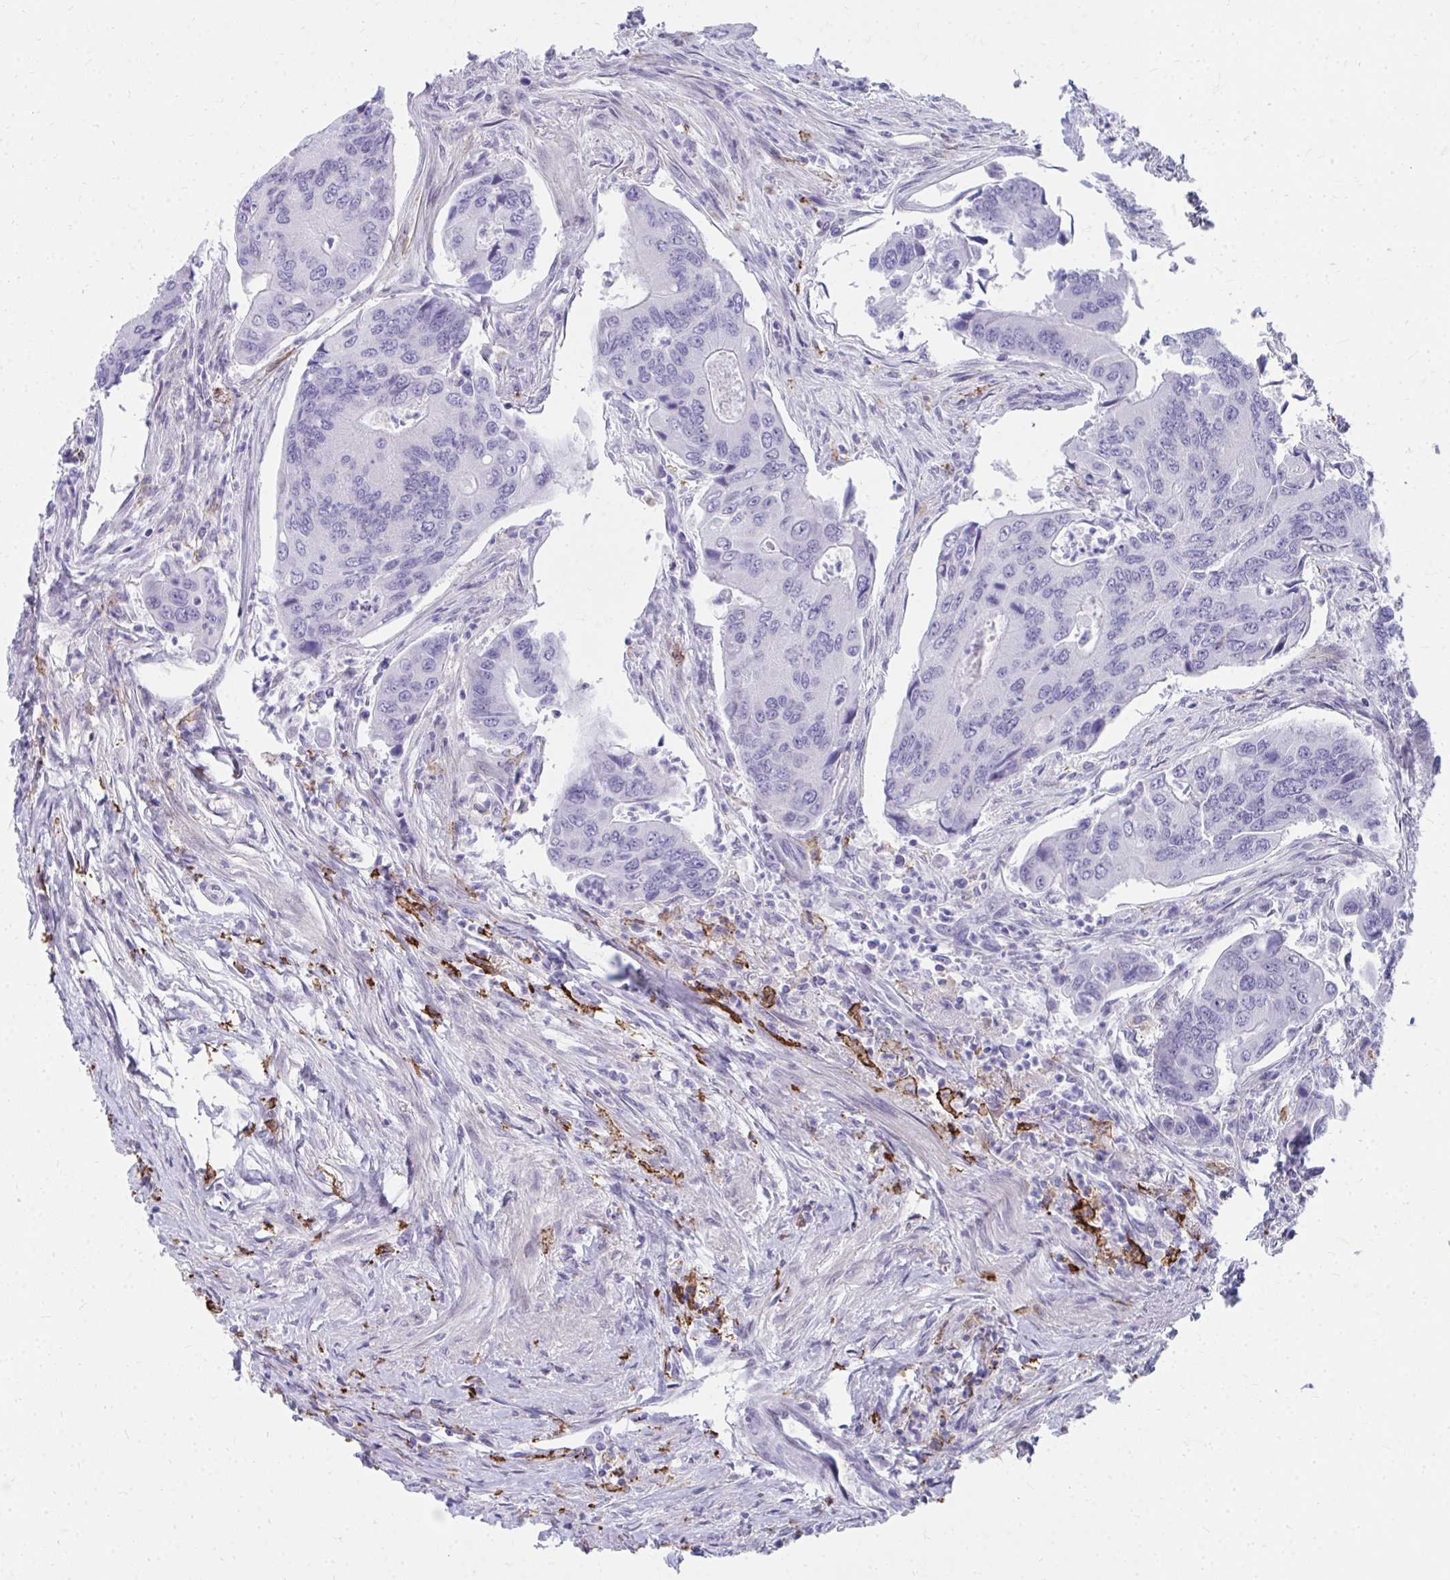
{"staining": {"intensity": "negative", "quantity": "none", "location": "none"}, "tissue": "colorectal cancer", "cell_type": "Tumor cells", "image_type": "cancer", "snomed": [{"axis": "morphology", "description": "Adenocarcinoma, NOS"}, {"axis": "topography", "description": "Colon"}], "caption": "Immunohistochemical staining of human adenocarcinoma (colorectal) exhibits no significant positivity in tumor cells.", "gene": "CD163", "patient": {"sex": "female", "age": 67}}